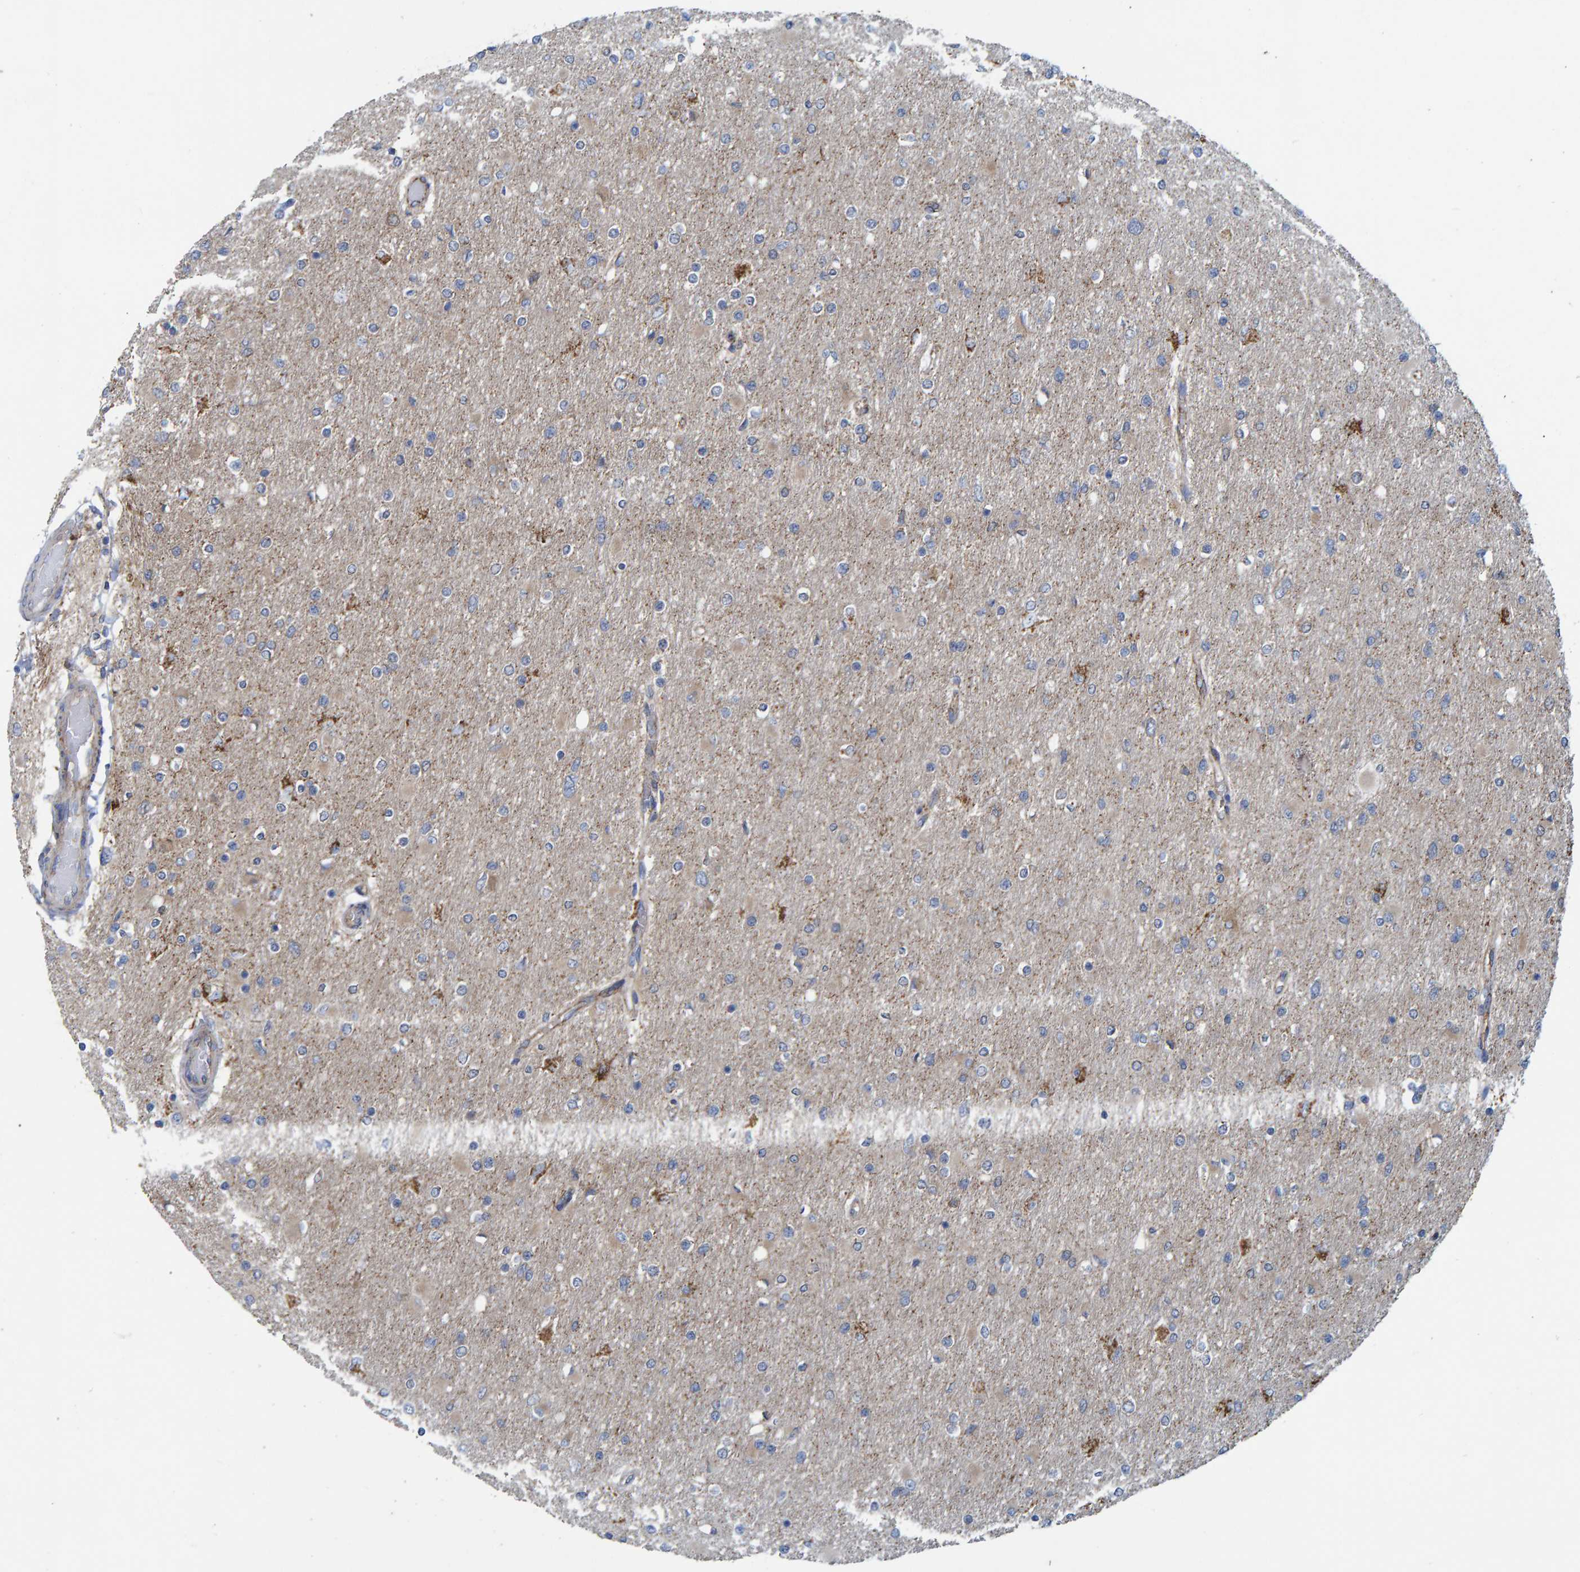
{"staining": {"intensity": "moderate", "quantity": "<25%", "location": "cytoplasmic/membranous"}, "tissue": "glioma", "cell_type": "Tumor cells", "image_type": "cancer", "snomed": [{"axis": "morphology", "description": "Glioma, malignant, High grade"}, {"axis": "topography", "description": "Cerebral cortex"}], "caption": "An image showing moderate cytoplasmic/membranous expression in about <25% of tumor cells in malignant glioma (high-grade), as visualized by brown immunohistochemical staining.", "gene": "LRSAM1", "patient": {"sex": "female", "age": 36}}